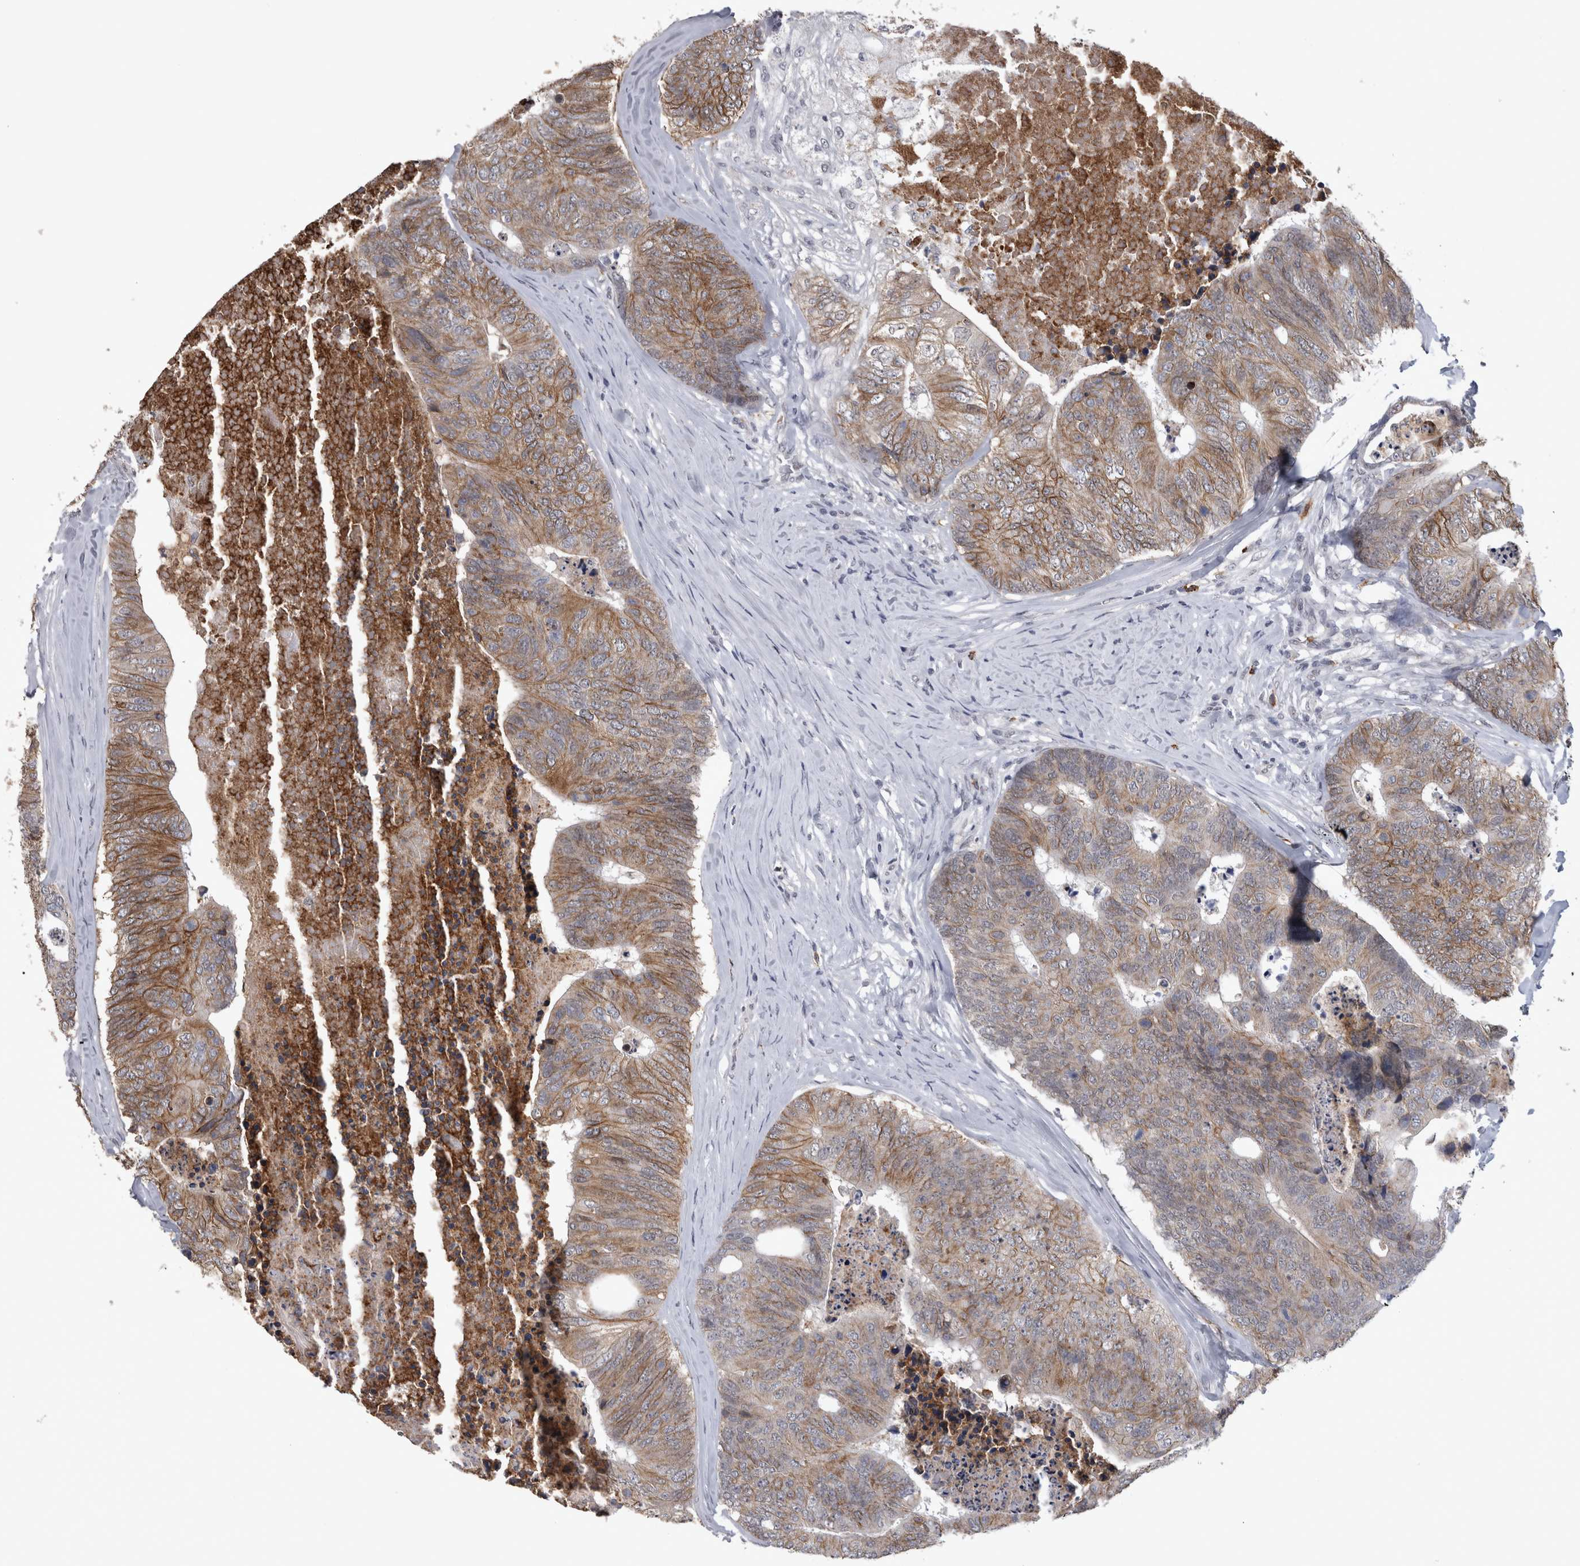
{"staining": {"intensity": "moderate", "quantity": ">75%", "location": "cytoplasmic/membranous"}, "tissue": "colorectal cancer", "cell_type": "Tumor cells", "image_type": "cancer", "snomed": [{"axis": "morphology", "description": "Adenocarcinoma, NOS"}, {"axis": "topography", "description": "Colon"}], "caption": "This is an image of IHC staining of colorectal cancer, which shows moderate expression in the cytoplasmic/membranous of tumor cells.", "gene": "PEBP4", "patient": {"sex": "female", "age": 67}}